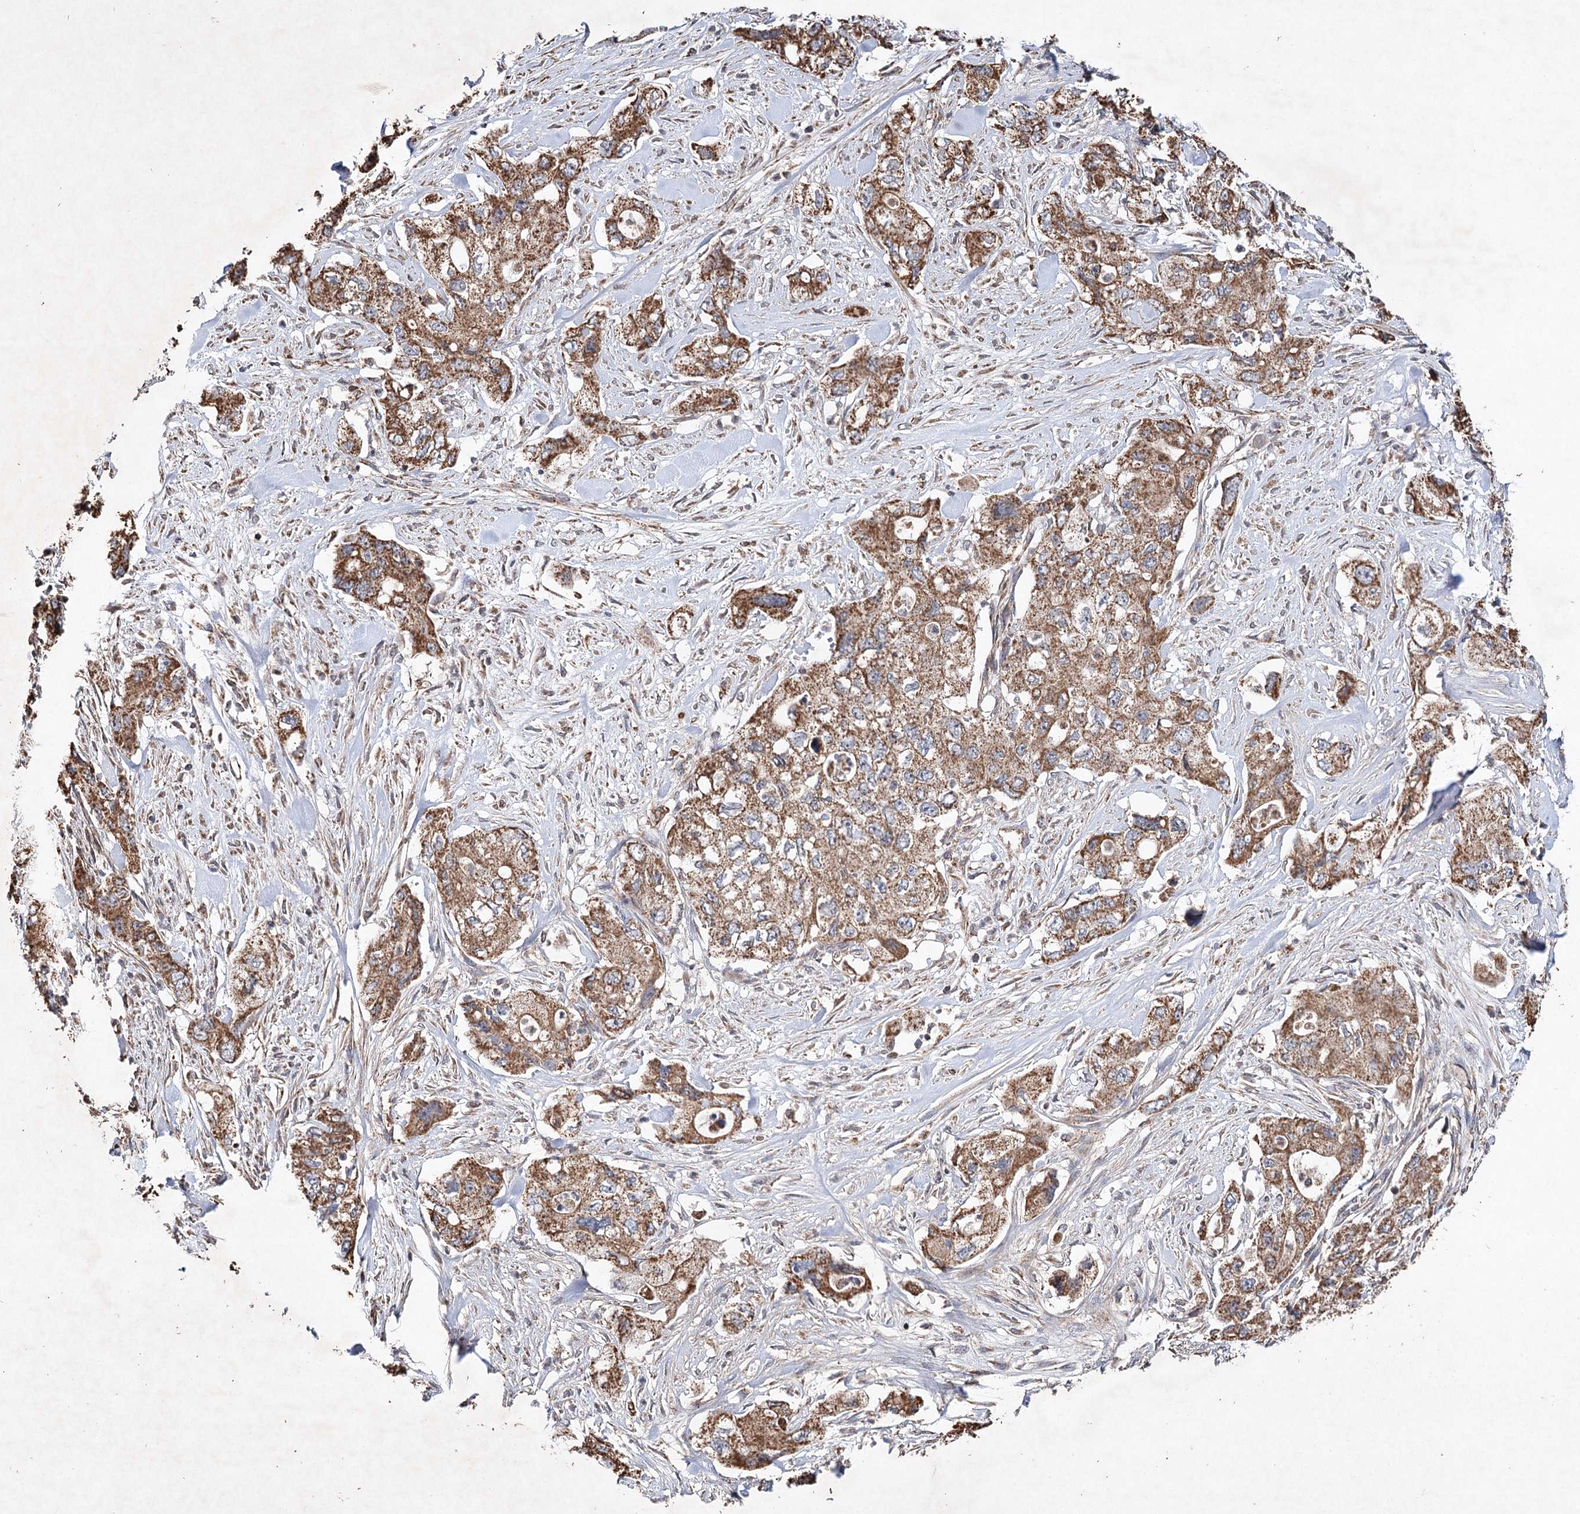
{"staining": {"intensity": "moderate", "quantity": ">75%", "location": "cytoplasmic/membranous"}, "tissue": "pancreatic cancer", "cell_type": "Tumor cells", "image_type": "cancer", "snomed": [{"axis": "morphology", "description": "Adenocarcinoma, NOS"}, {"axis": "topography", "description": "Pancreas"}], "caption": "High-magnification brightfield microscopy of pancreatic cancer (adenocarcinoma) stained with DAB (3,3'-diaminobenzidine) (brown) and counterstained with hematoxylin (blue). tumor cells exhibit moderate cytoplasmic/membranous expression is appreciated in approximately>75% of cells.", "gene": "PIK3CB", "patient": {"sex": "female", "age": 73}}